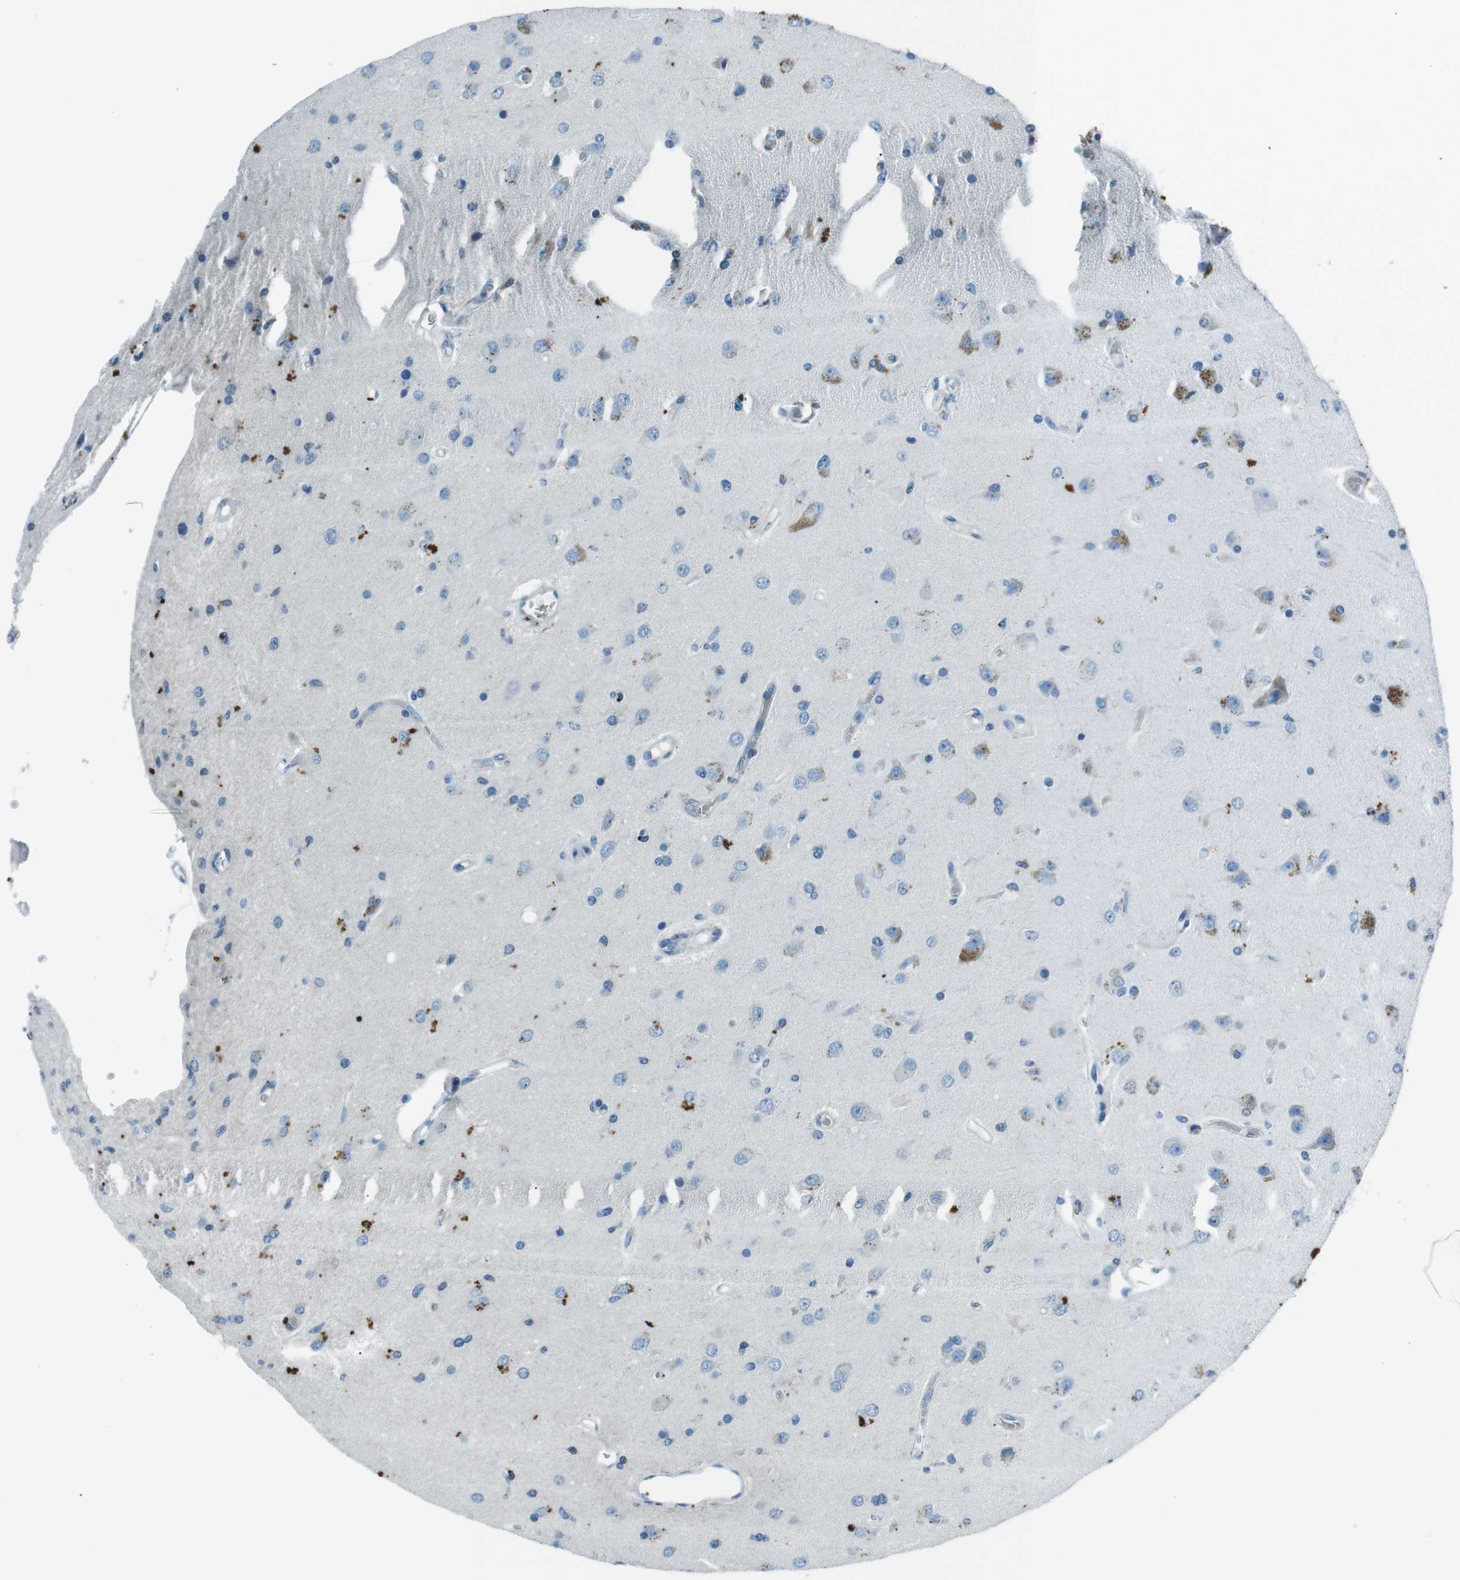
{"staining": {"intensity": "negative", "quantity": "none", "location": "none"}, "tissue": "glioma", "cell_type": "Tumor cells", "image_type": "cancer", "snomed": [{"axis": "morphology", "description": "Normal tissue, NOS"}, {"axis": "morphology", "description": "Glioma, malignant, High grade"}, {"axis": "topography", "description": "Cerebral cortex"}], "caption": "This is an IHC micrograph of human malignant high-grade glioma. There is no positivity in tumor cells.", "gene": "ST6GAL1", "patient": {"sex": "male", "age": 77}}